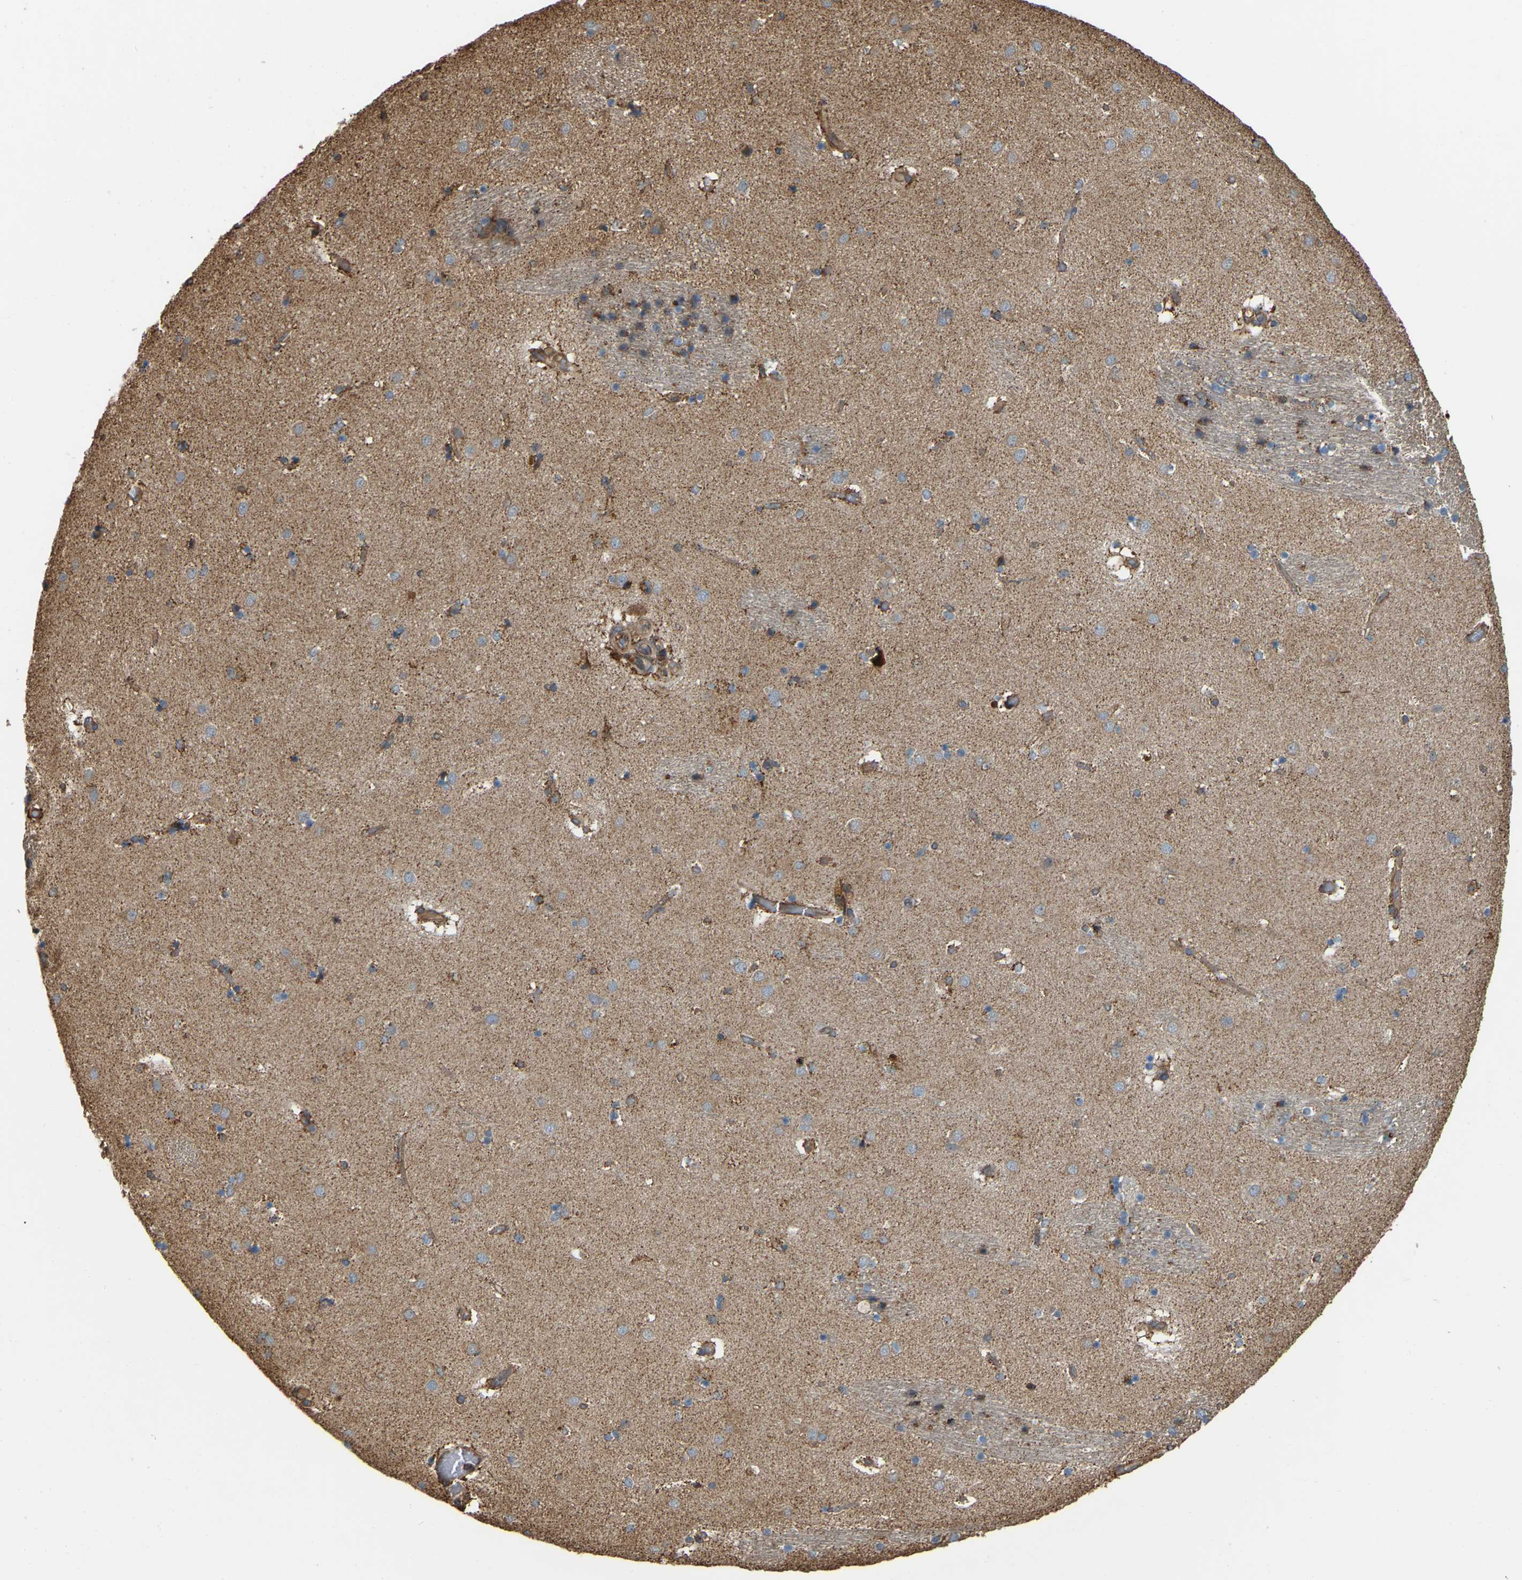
{"staining": {"intensity": "moderate", "quantity": ">75%", "location": "cytoplasmic/membranous"}, "tissue": "caudate", "cell_type": "Glial cells", "image_type": "normal", "snomed": [{"axis": "morphology", "description": "Normal tissue, NOS"}, {"axis": "topography", "description": "Lateral ventricle wall"}], "caption": "DAB immunohistochemical staining of unremarkable caudate reveals moderate cytoplasmic/membranous protein staining in about >75% of glial cells. Using DAB (brown) and hematoxylin (blue) stains, captured at high magnification using brightfield microscopy.", "gene": "SAMD9L", "patient": {"sex": "male", "age": 70}}